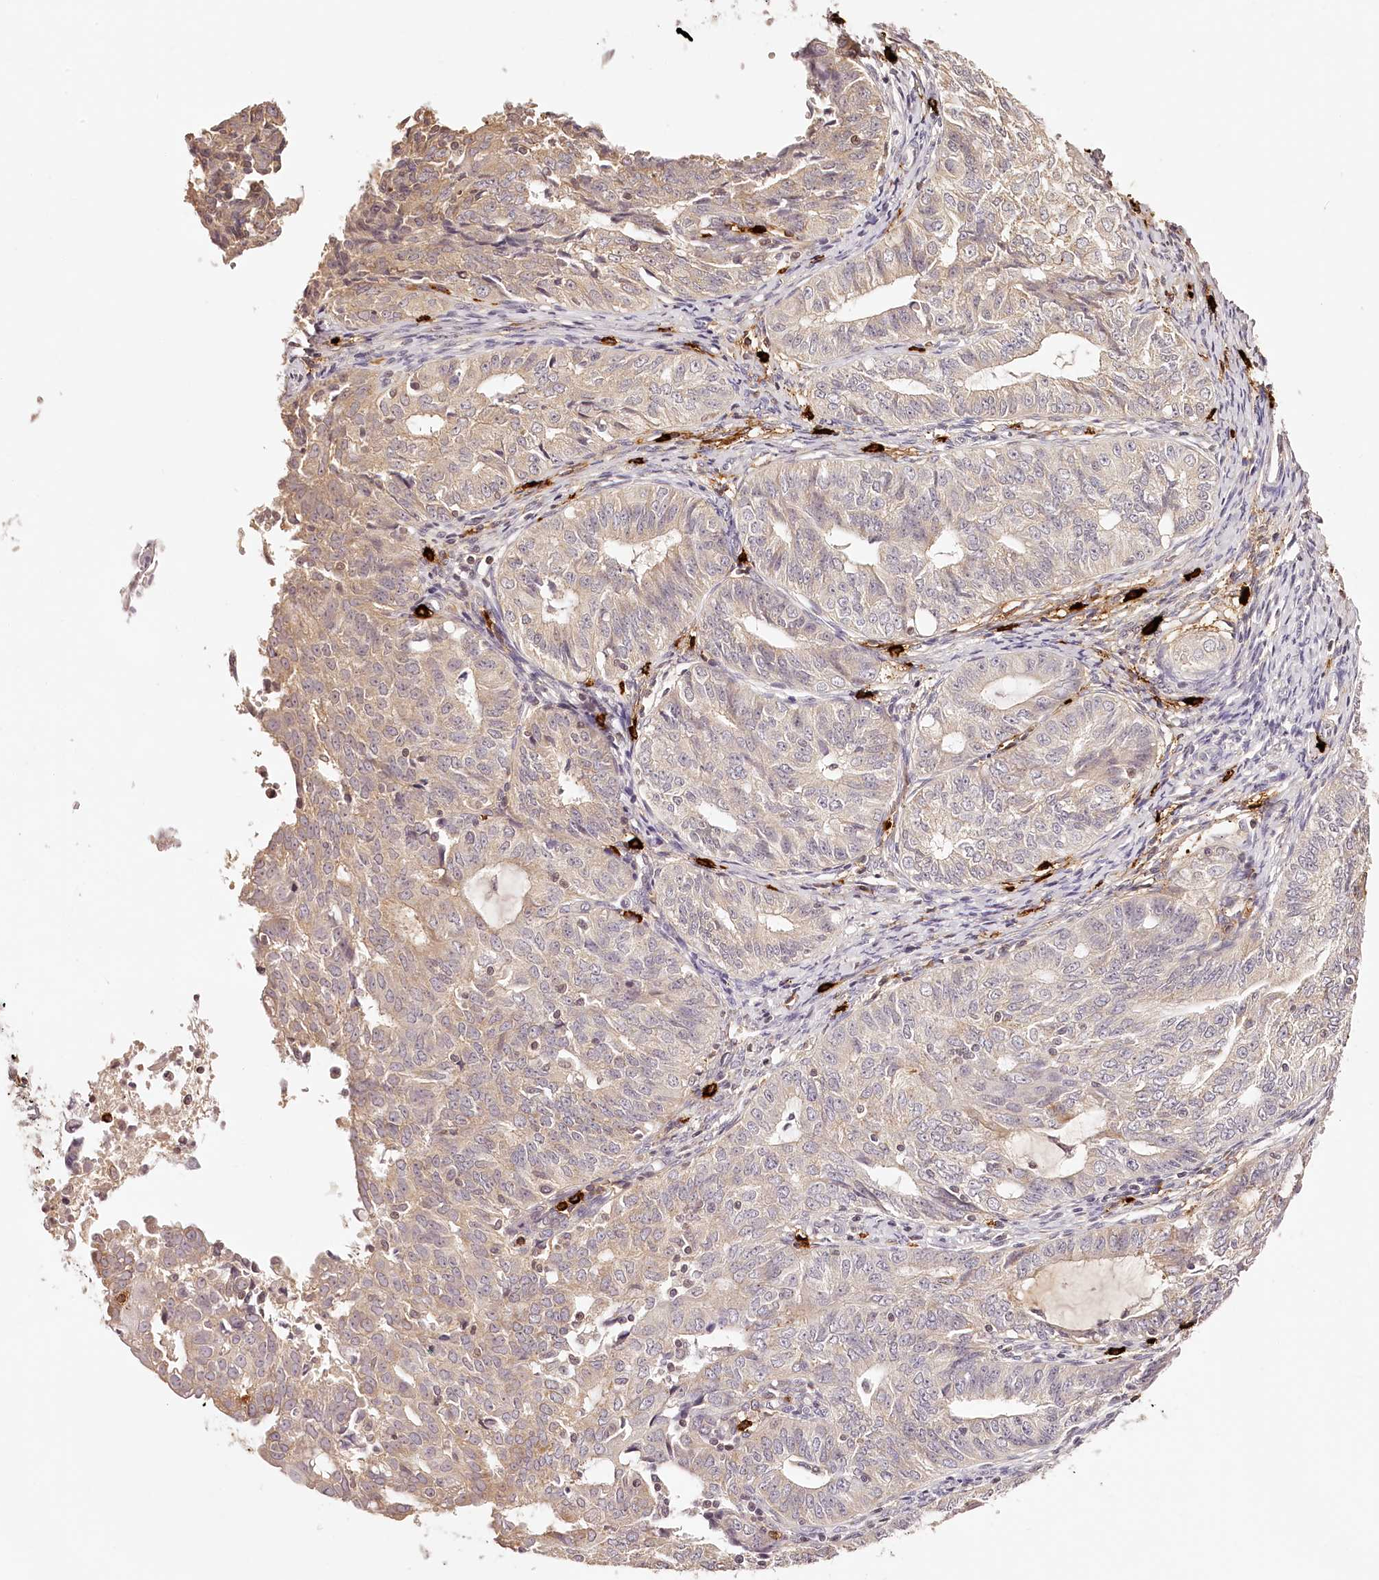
{"staining": {"intensity": "weak", "quantity": "25%-75%", "location": "cytoplasmic/membranous"}, "tissue": "endometrial cancer", "cell_type": "Tumor cells", "image_type": "cancer", "snomed": [{"axis": "morphology", "description": "Adenocarcinoma, NOS"}, {"axis": "topography", "description": "Endometrium"}], "caption": "Endometrial cancer (adenocarcinoma) stained with a protein marker exhibits weak staining in tumor cells.", "gene": "SYNGR1", "patient": {"sex": "female", "age": 32}}